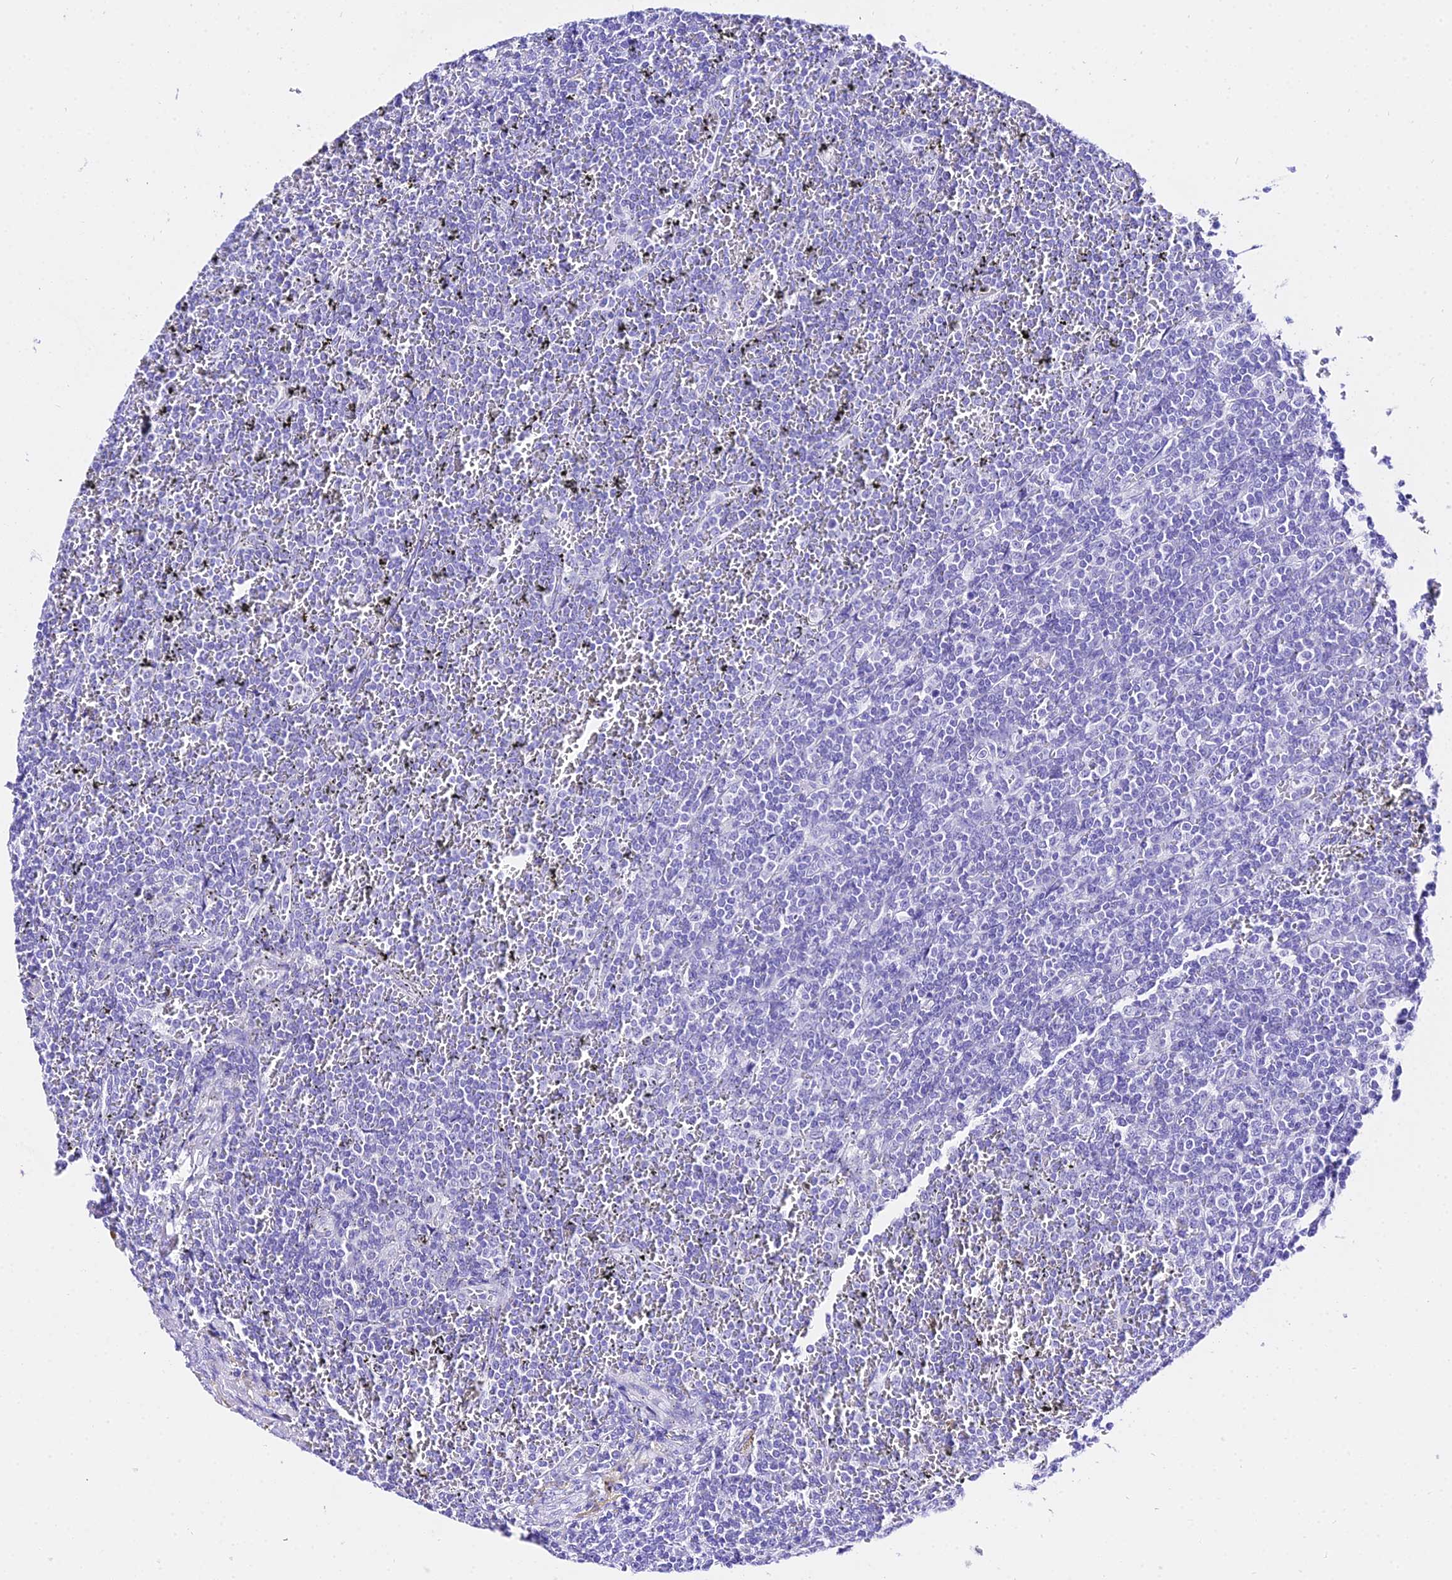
{"staining": {"intensity": "negative", "quantity": "none", "location": "none"}, "tissue": "lymphoma", "cell_type": "Tumor cells", "image_type": "cancer", "snomed": [{"axis": "morphology", "description": "Malignant lymphoma, non-Hodgkin's type, Low grade"}, {"axis": "topography", "description": "Spleen"}], "caption": "An IHC micrograph of low-grade malignant lymphoma, non-Hodgkin's type is shown. There is no staining in tumor cells of low-grade malignant lymphoma, non-Hodgkin's type.", "gene": "TRMT44", "patient": {"sex": "female", "age": 19}}